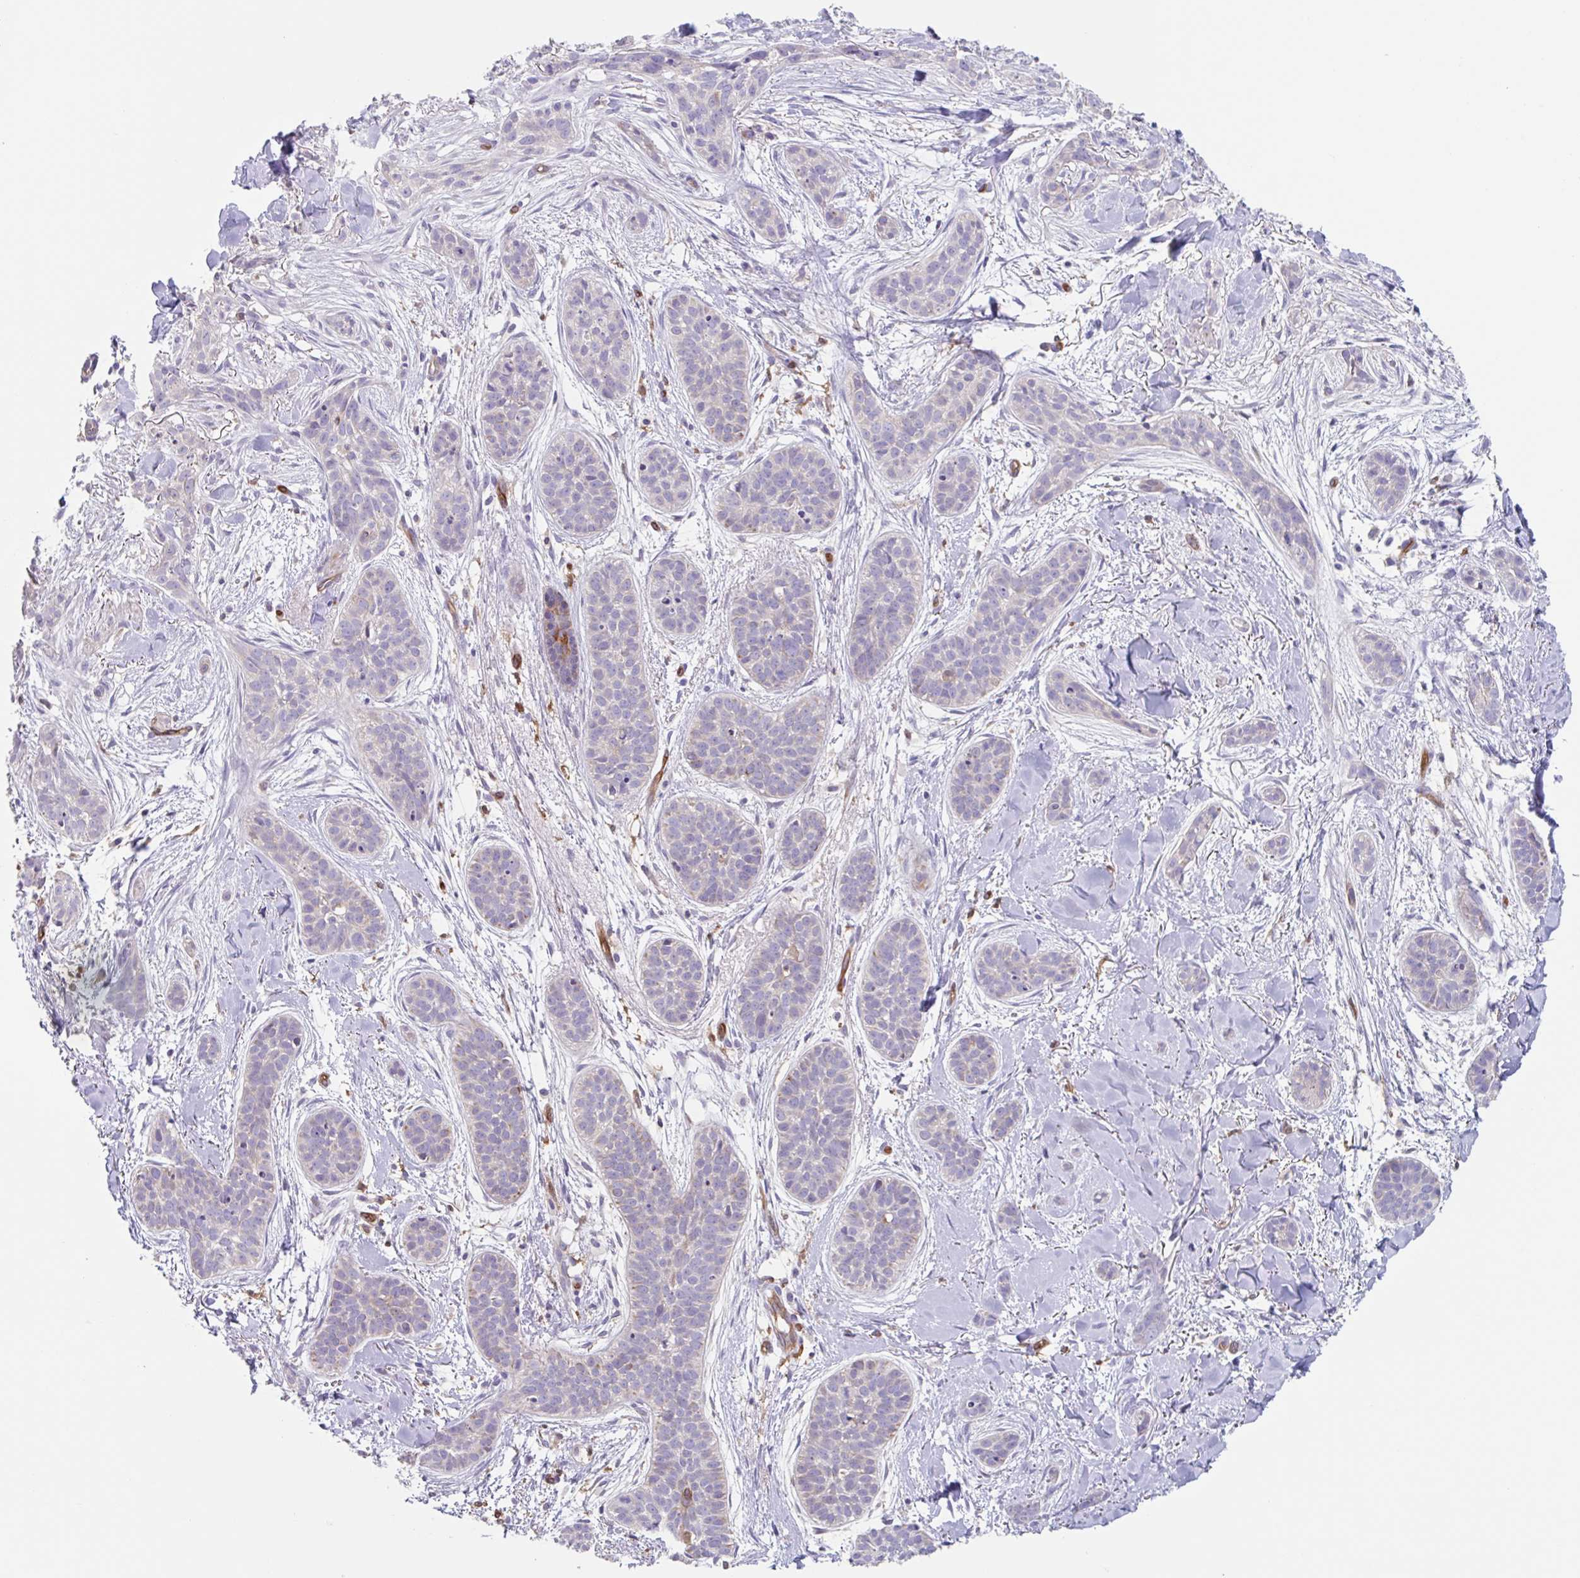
{"staining": {"intensity": "negative", "quantity": "none", "location": "none"}, "tissue": "skin cancer", "cell_type": "Tumor cells", "image_type": "cancer", "snomed": [{"axis": "morphology", "description": "Basal cell carcinoma"}, {"axis": "topography", "description": "Skin"}], "caption": "Image shows no protein staining in tumor cells of basal cell carcinoma (skin) tissue.", "gene": "EHD4", "patient": {"sex": "male", "age": 52}}